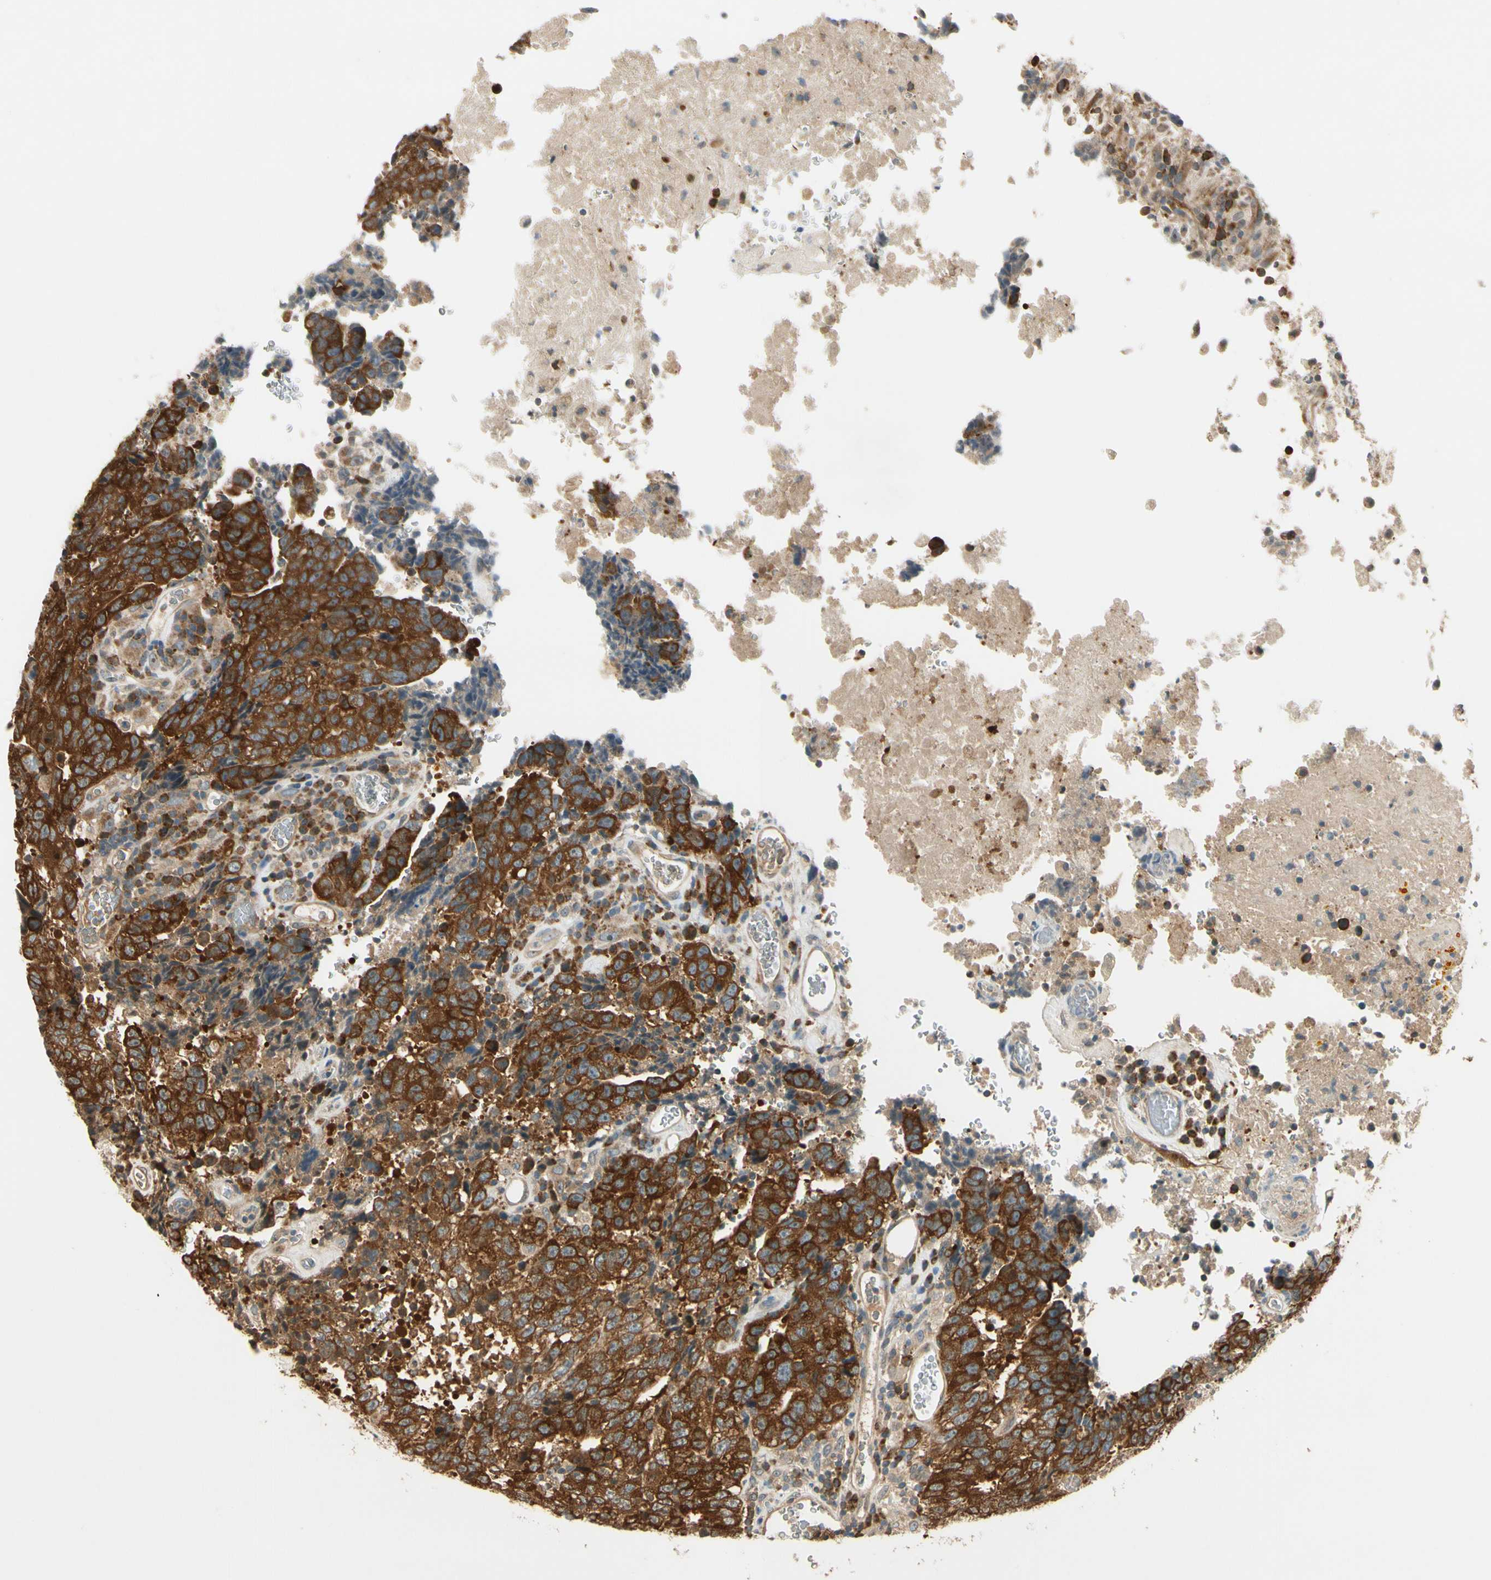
{"staining": {"intensity": "strong", "quantity": "25%-75%", "location": "cytoplasmic/membranous"}, "tissue": "testis cancer", "cell_type": "Tumor cells", "image_type": "cancer", "snomed": [{"axis": "morphology", "description": "Necrosis, NOS"}, {"axis": "morphology", "description": "Carcinoma, Embryonal, NOS"}, {"axis": "topography", "description": "Testis"}], "caption": "Immunohistochemistry (IHC) photomicrograph of neoplastic tissue: human testis embryonal carcinoma stained using immunohistochemistry reveals high levels of strong protein expression localized specifically in the cytoplasmic/membranous of tumor cells, appearing as a cytoplasmic/membranous brown color.", "gene": "IPO5", "patient": {"sex": "male", "age": 19}}